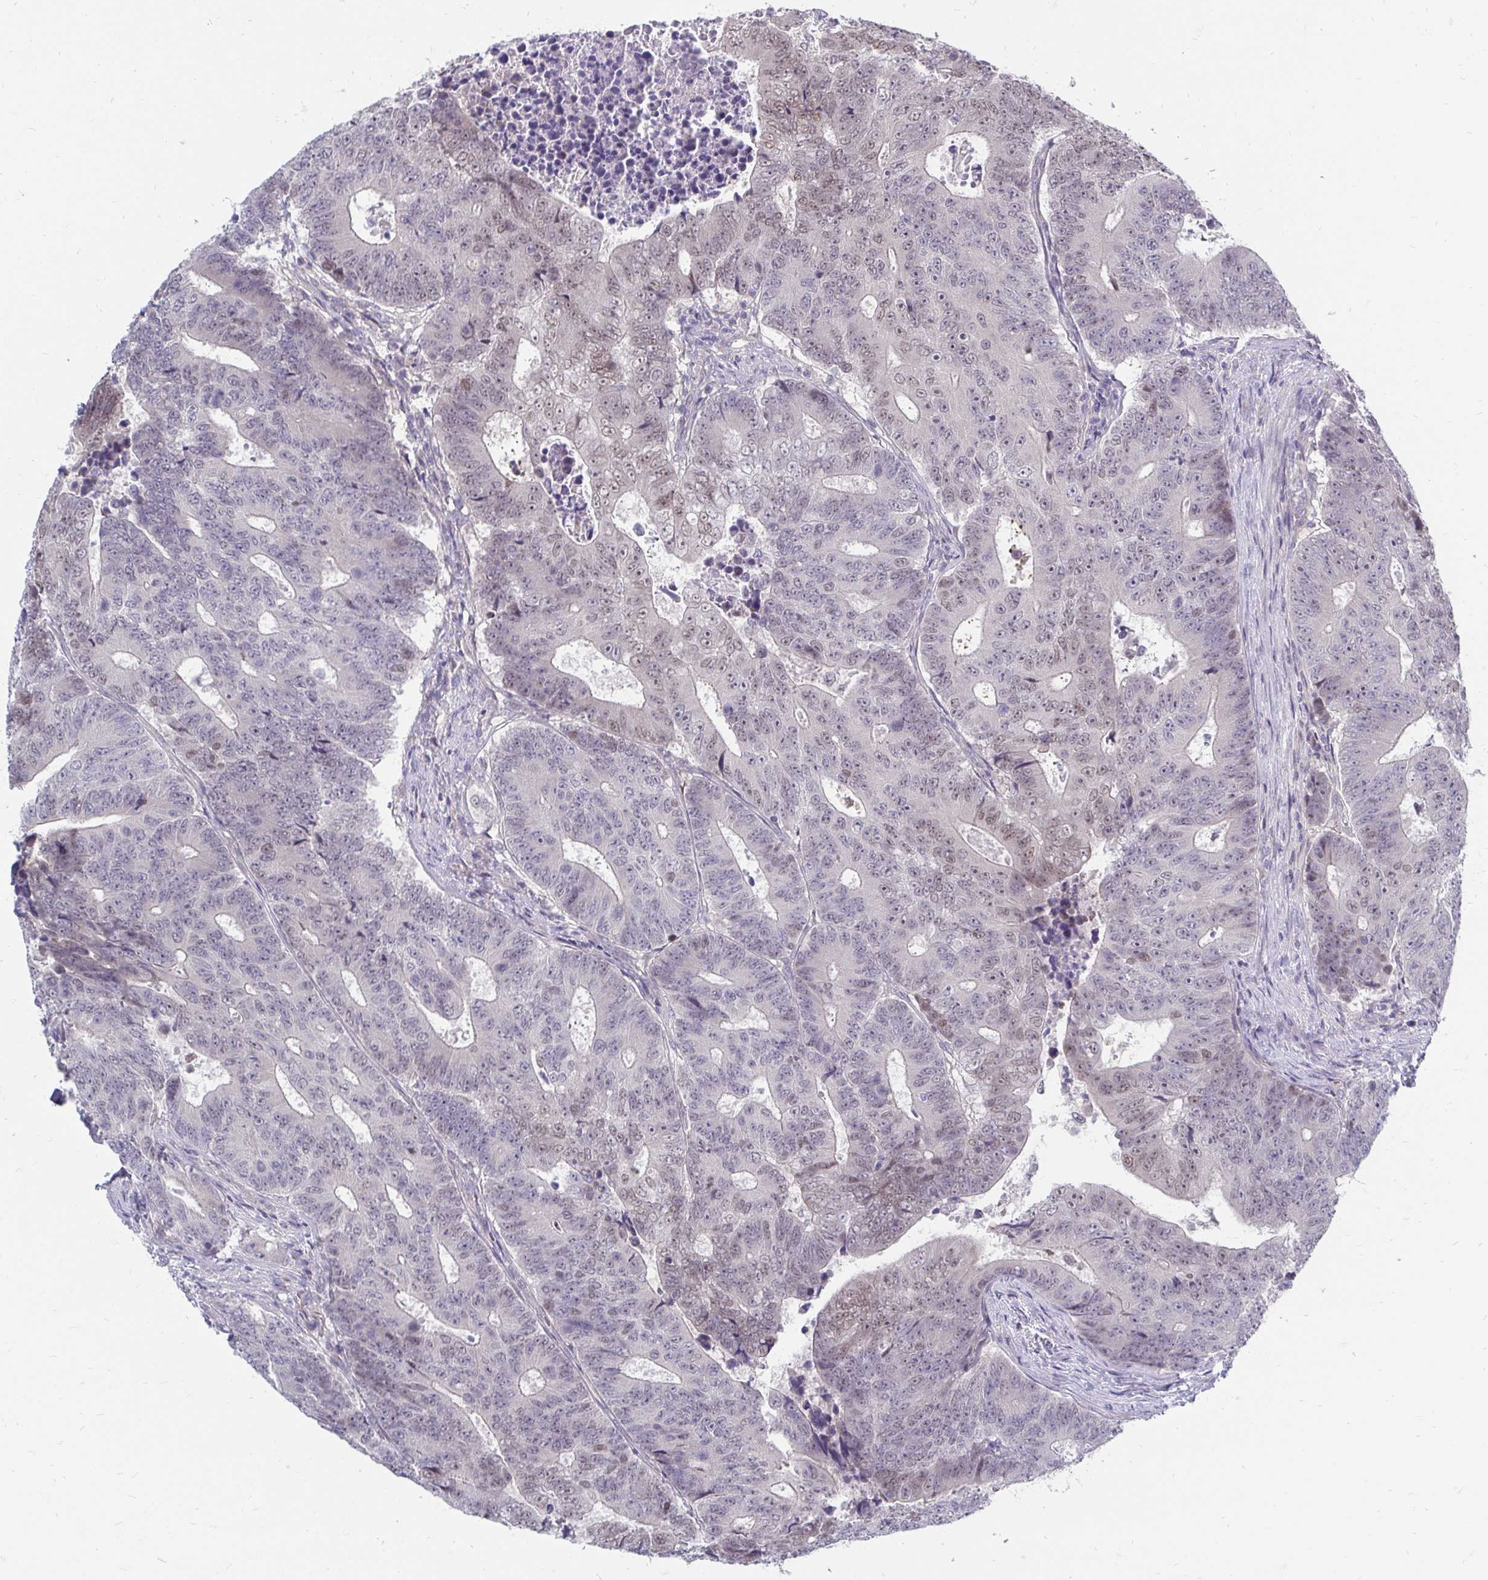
{"staining": {"intensity": "weak", "quantity": "25%-75%", "location": "nuclear"}, "tissue": "colorectal cancer", "cell_type": "Tumor cells", "image_type": "cancer", "snomed": [{"axis": "morphology", "description": "Adenocarcinoma, NOS"}, {"axis": "topography", "description": "Colon"}], "caption": "Immunohistochemistry of colorectal cancer (adenocarcinoma) displays low levels of weak nuclear positivity in about 25%-75% of tumor cells. (DAB (3,3'-diaminobenzidine) IHC, brown staining for protein, blue staining for nuclei).", "gene": "MROH8", "patient": {"sex": "female", "age": 48}}